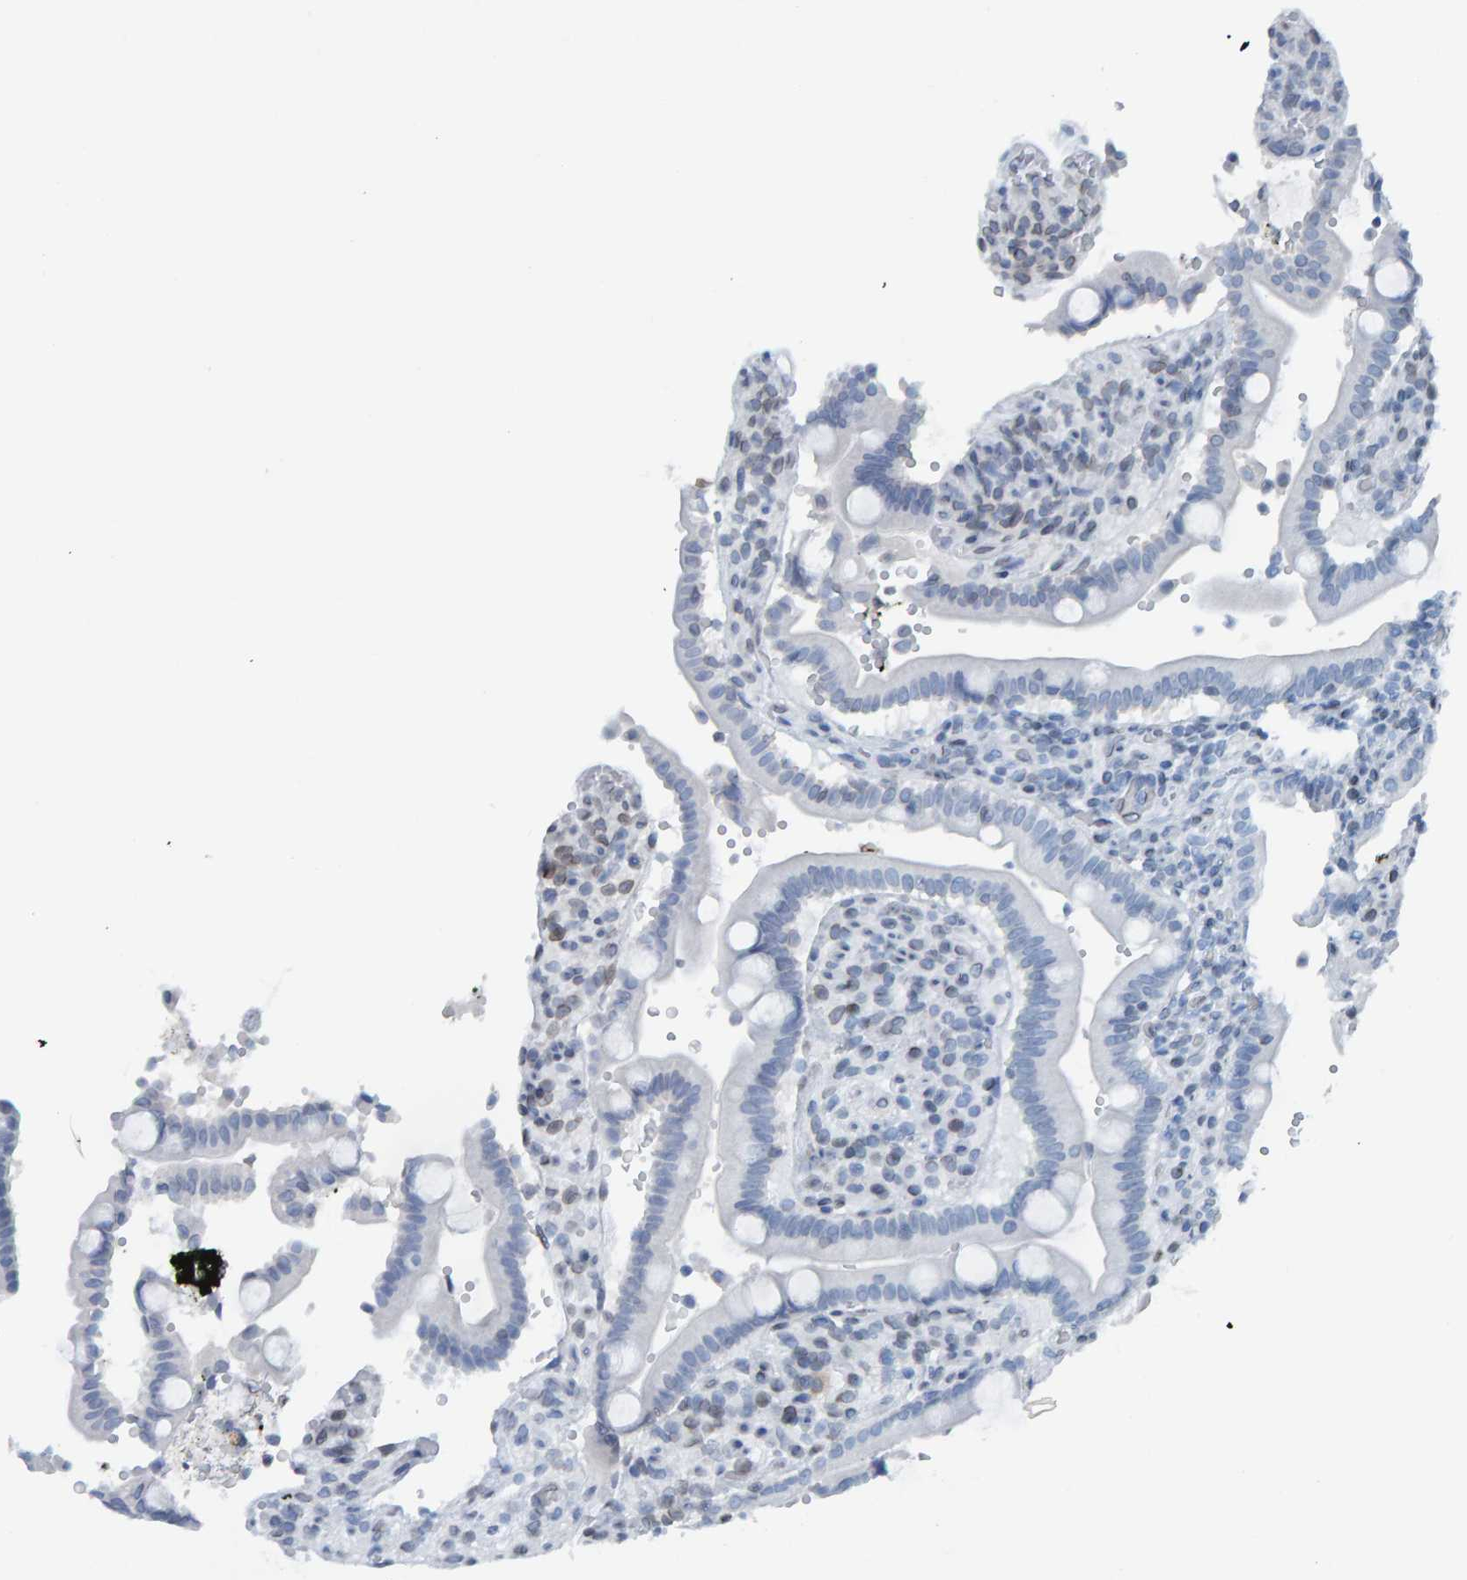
{"staining": {"intensity": "negative", "quantity": "none", "location": "none"}, "tissue": "duodenum", "cell_type": "Glandular cells", "image_type": "normal", "snomed": [{"axis": "morphology", "description": "Normal tissue, NOS"}, {"axis": "topography", "description": "Small intestine, NOS"}], "caption": "An image of human duodenum is negative for staining in glandular cells. (DAB (3,3'-diaminobenzidine) IHC visualized using brightfield microscopy, high magnification).", "gene": "LMNB2", "patient": {"sex": "female", "age": 71}}